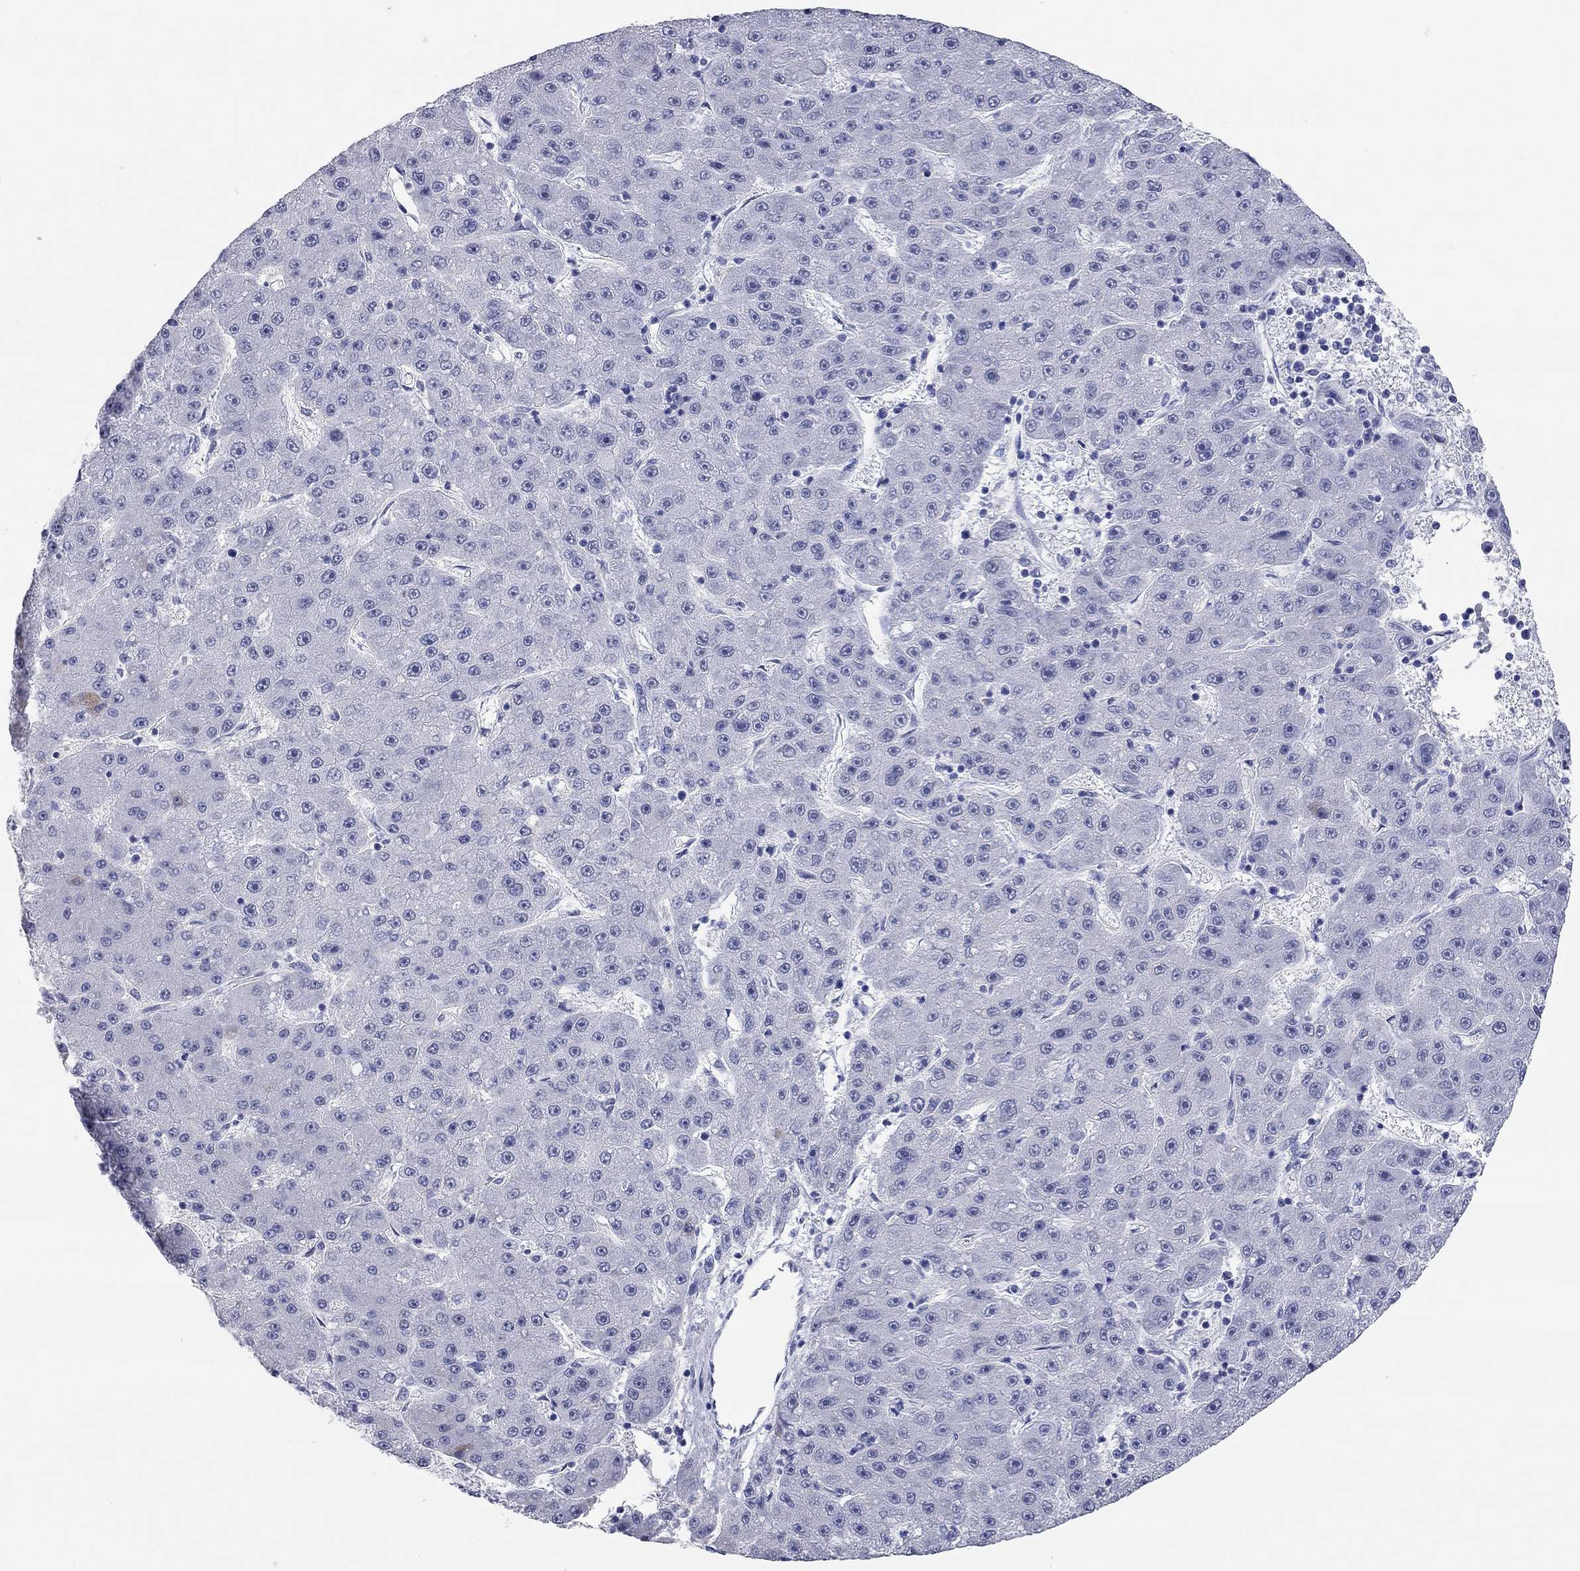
{"staining": {"intensity": "negative", "quantity": "none", "location": "none"}, "tissue": "liver cancer", "cell_type": "Tumor cells", "image_type": "cancer", "snomed": [{"axis": "morphology", "description": "Carcinoma, Hepatocellular, NOS"}, {"axis": "topography", "description": "Liver"}], "caption": "A photomicrograph of human liver cancer (hepatocellular carcinoma) is negative for staining in tumor cells.", "gene": "TMEM221", "patient": {"sex": "male", "age": 67}}